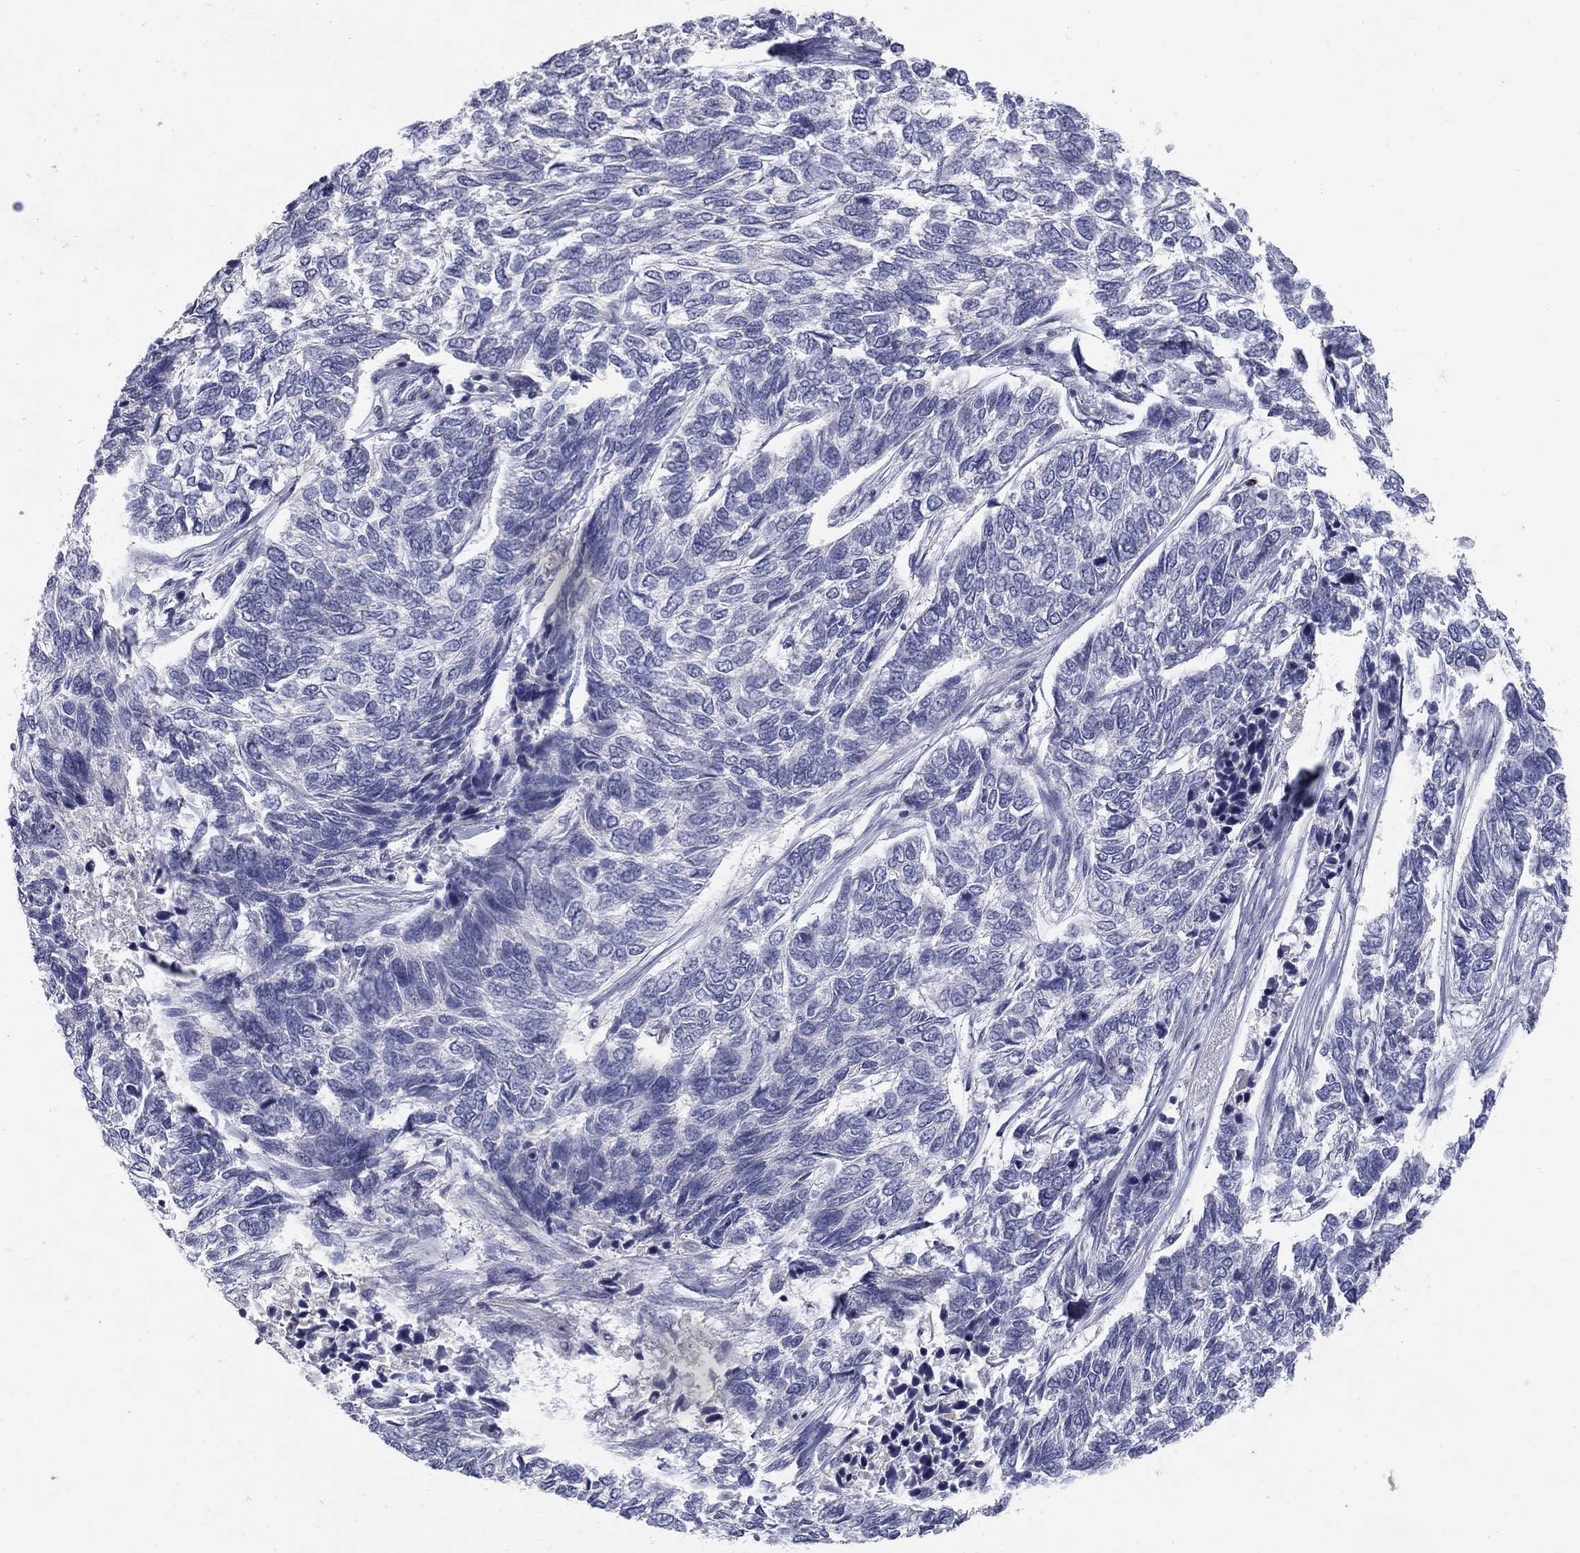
{"staining": {"intensity": "negative", "quantity": "none", "location": "none"}, "tissue": "skin cancer", "cell_type": "Tumor cells", "image_type": "cancer", "snomed": [{"axis": "morphology", "description": "Basal cell carcinoma"}, {"axis": "topography", "description": "Skin"}], "caption": "Human basal cell carcinoma (skin) stained for a protein using immunohistochemistry (IHC) exhibits no staining in tumor cells.", "gene": "NTRK2", "patient": {"sex": "female", "age": 65}}